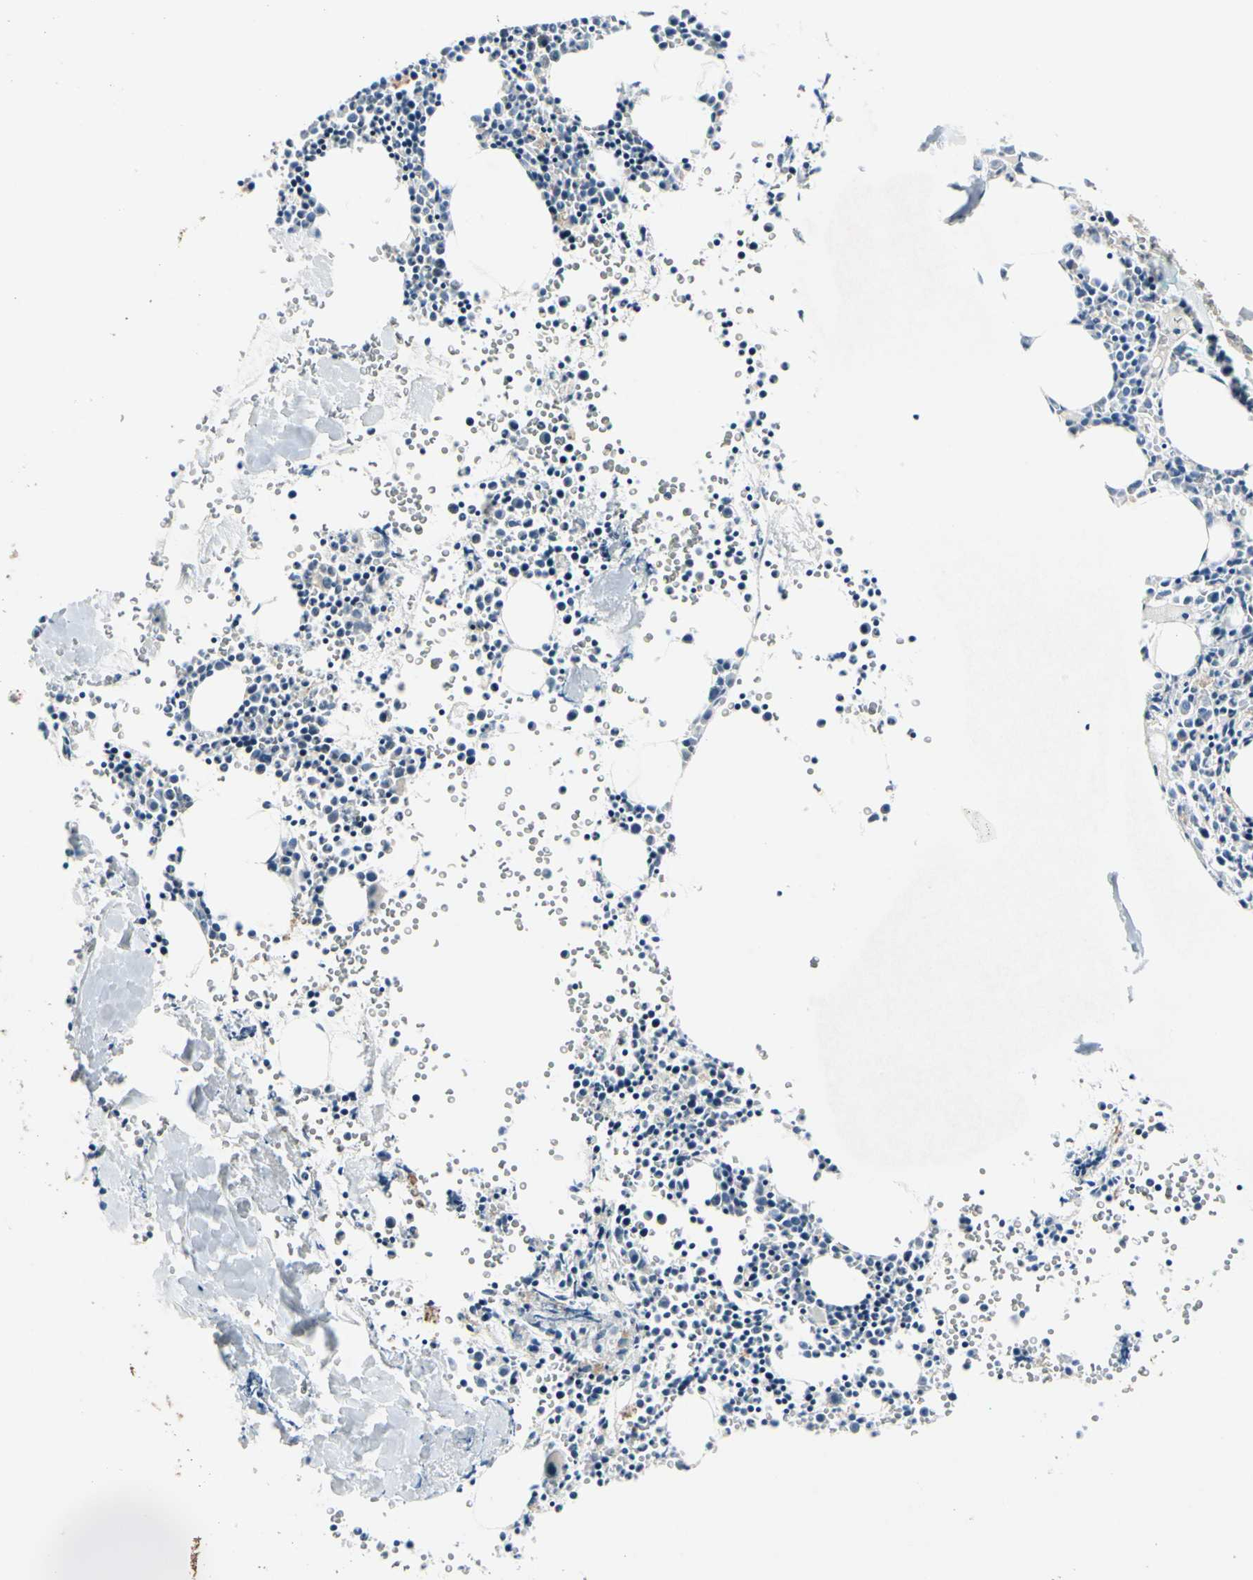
{"staining": {"intensity": "negative", "quantity": "none", "location": "none"}, "tissue": "bone marrow", "cell_type": "Hematopoietic cells", "image_type": "normal", "snomed": [{"axis": "morphology", "description": "Normal tissue, NOS"}, {"axis": "morphology", "description": "Inflammation, NOS"}, {"axis": "topography", "description": "Bone marrow"}], "caption": "Bone marrow stained for a protein using IHC demonstrates no staining hematopoietic cells.", "gene": "SV2A", "patient": {"sex": "female", "age": 17}}